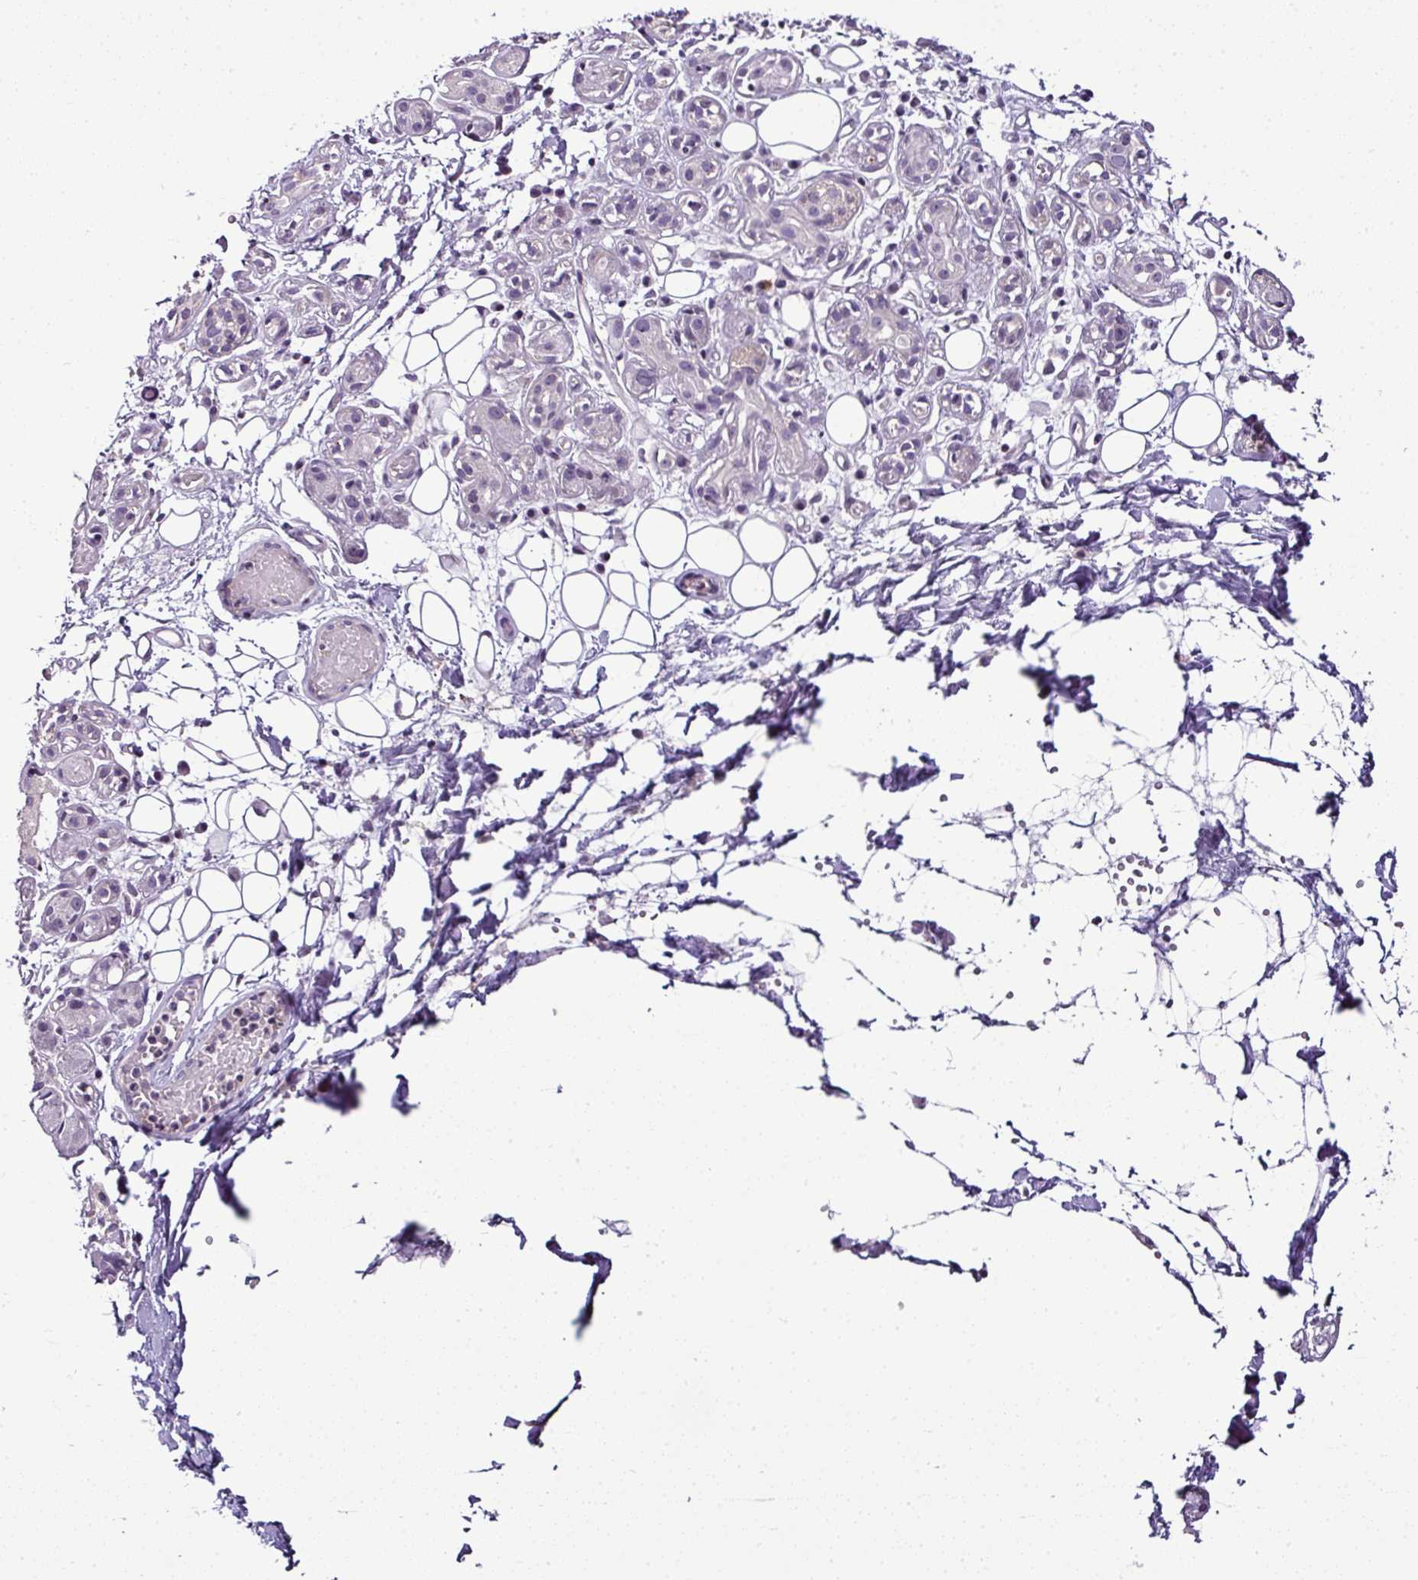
{"staining": {"intensity": "negative", "quantity": "none", "location": "none"}, "tissue": "salivary gland", "cell_type": "Glandular cells", "image_type": "normal", "snomed": [{"axis": "morphology", "description": "Normal tissue, NOS"}, {"axis": "topography", "description": "Salivary gland"}], "caption": "There is no significant positivity in glandular cells of salivary gland. Brightfield microscopy of IHC stained with DAB (brown) and hematoxylin (blue), captured at high magnification.", "gene": "TEX30", "patient": {"sex": "male", "age": 54}}